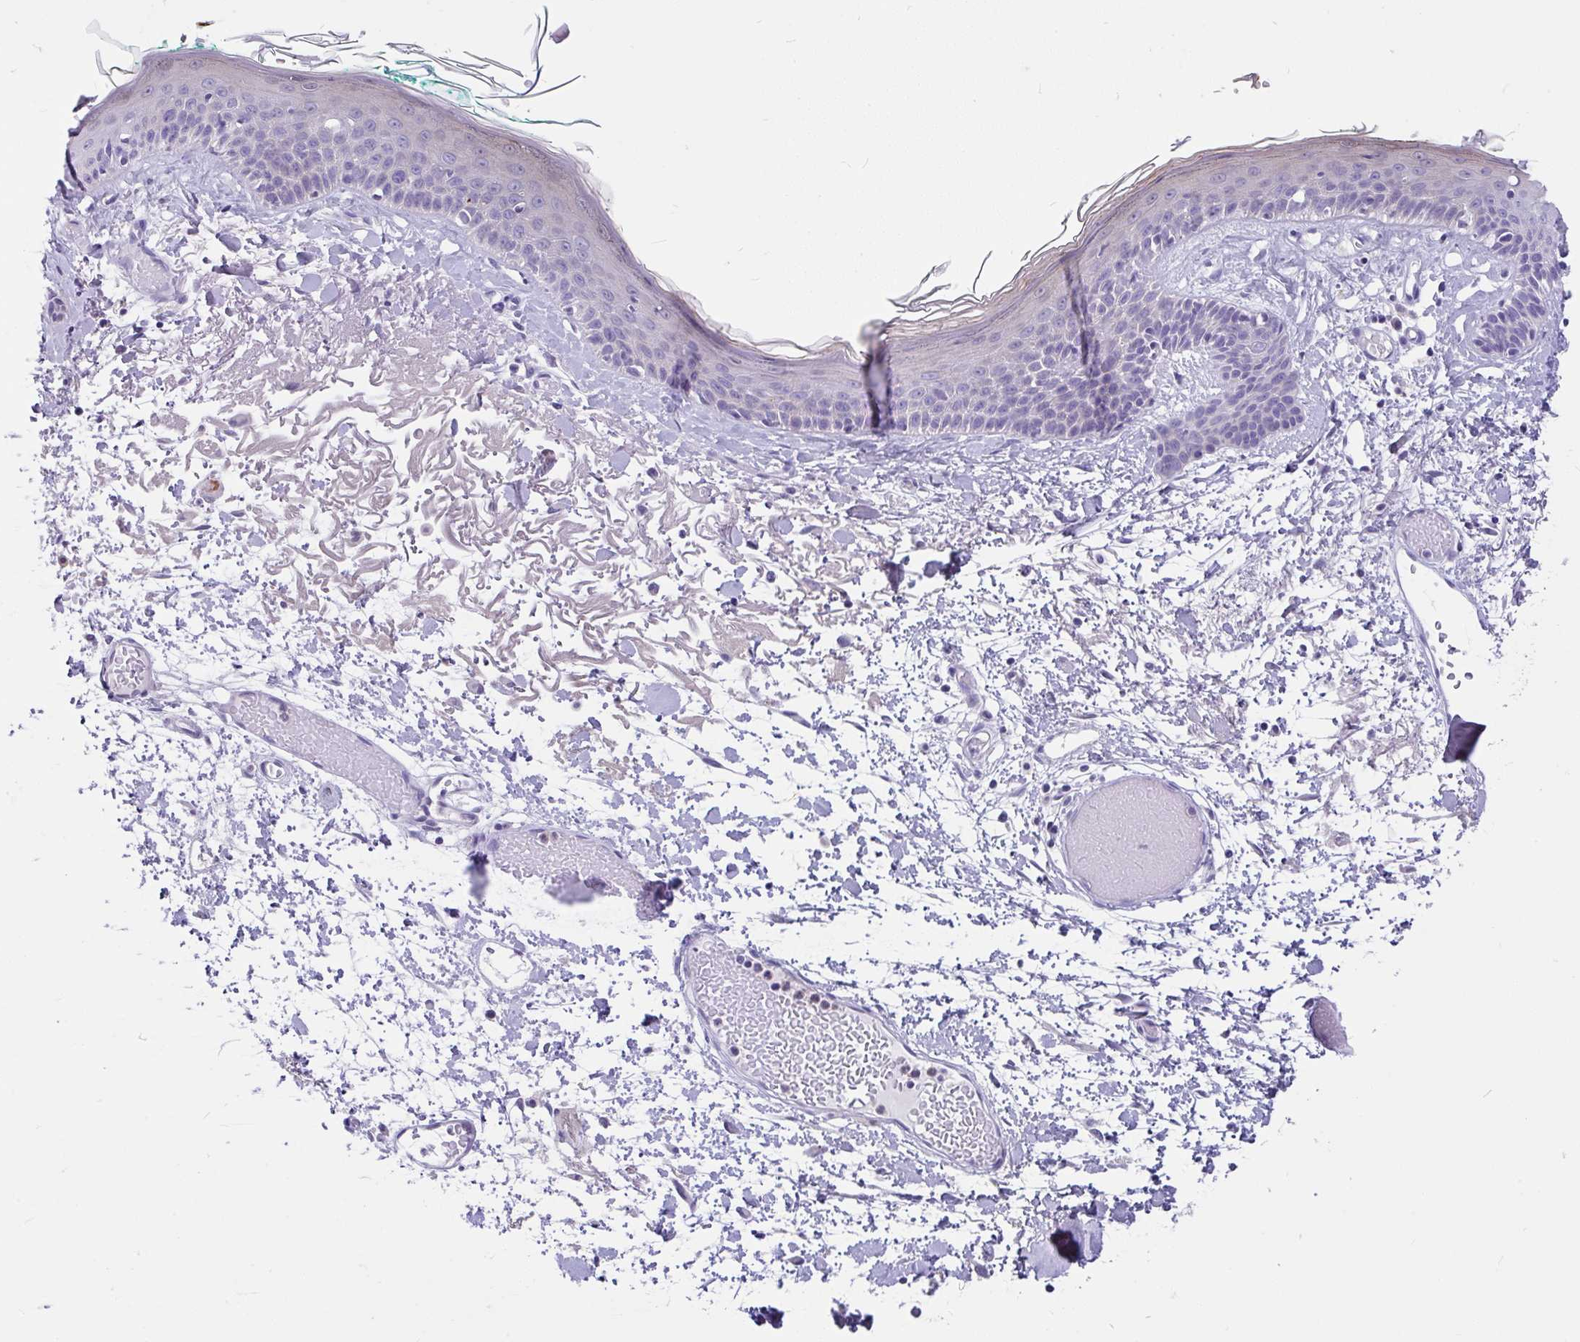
{"staining": {"intensity": "negative", "quantity": "none", "location": "none"}, "tissue": "skin", "cell_type": "Fibroblasts", "image_type": "normal", "snomed": [{"axis": "morphology", "description": "Normal tissue, NOS"}, {"axis": "topography", "description": "Skin"}], "caption": "This is a micrograph of immunohistochemistry (IHC) staining of benign skin, which shows no staining in fibroblasts.", "gene": "KIAA2013", "patient": {"sex": "male", "age": 79}}